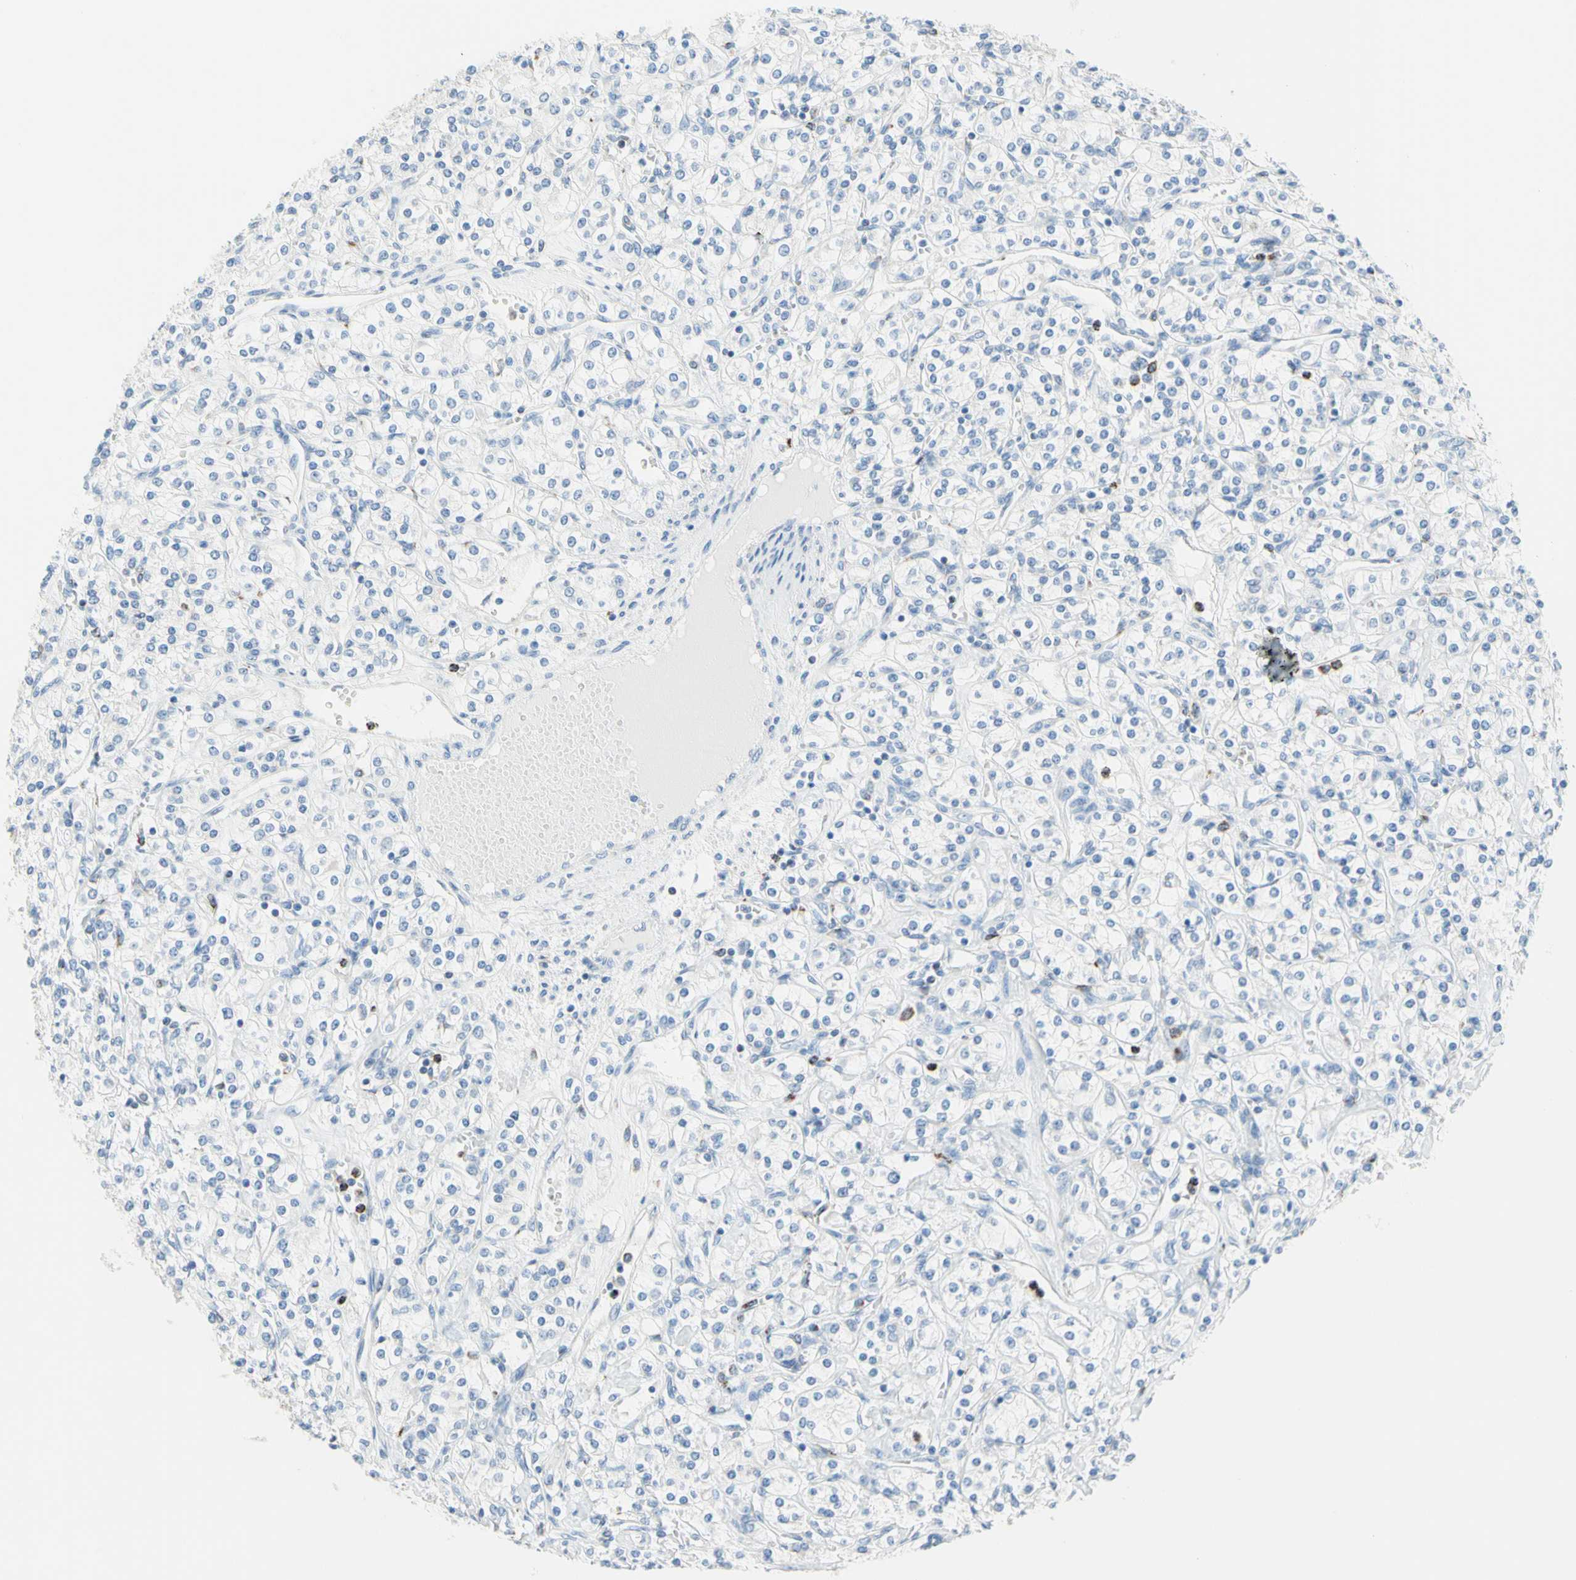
{"staining": {"intensity": "negative", "quantity": "none", "location": "none"}, "tissue": "renal cancer", "cell_type": "Tumor cells", "image_type": "cancer", "snomed": [{"axis": "morphology", "description": "Adenocarcinoma, NOS"}, {"axis": "topography", "description": "Kidney"}], "caption": "Histopathology image shows no significant protein positivity in tumor cells of renal adenocarcinoma.", "gene": "CYSLTR1", "patient": {"sex": "male", "age": 77}}